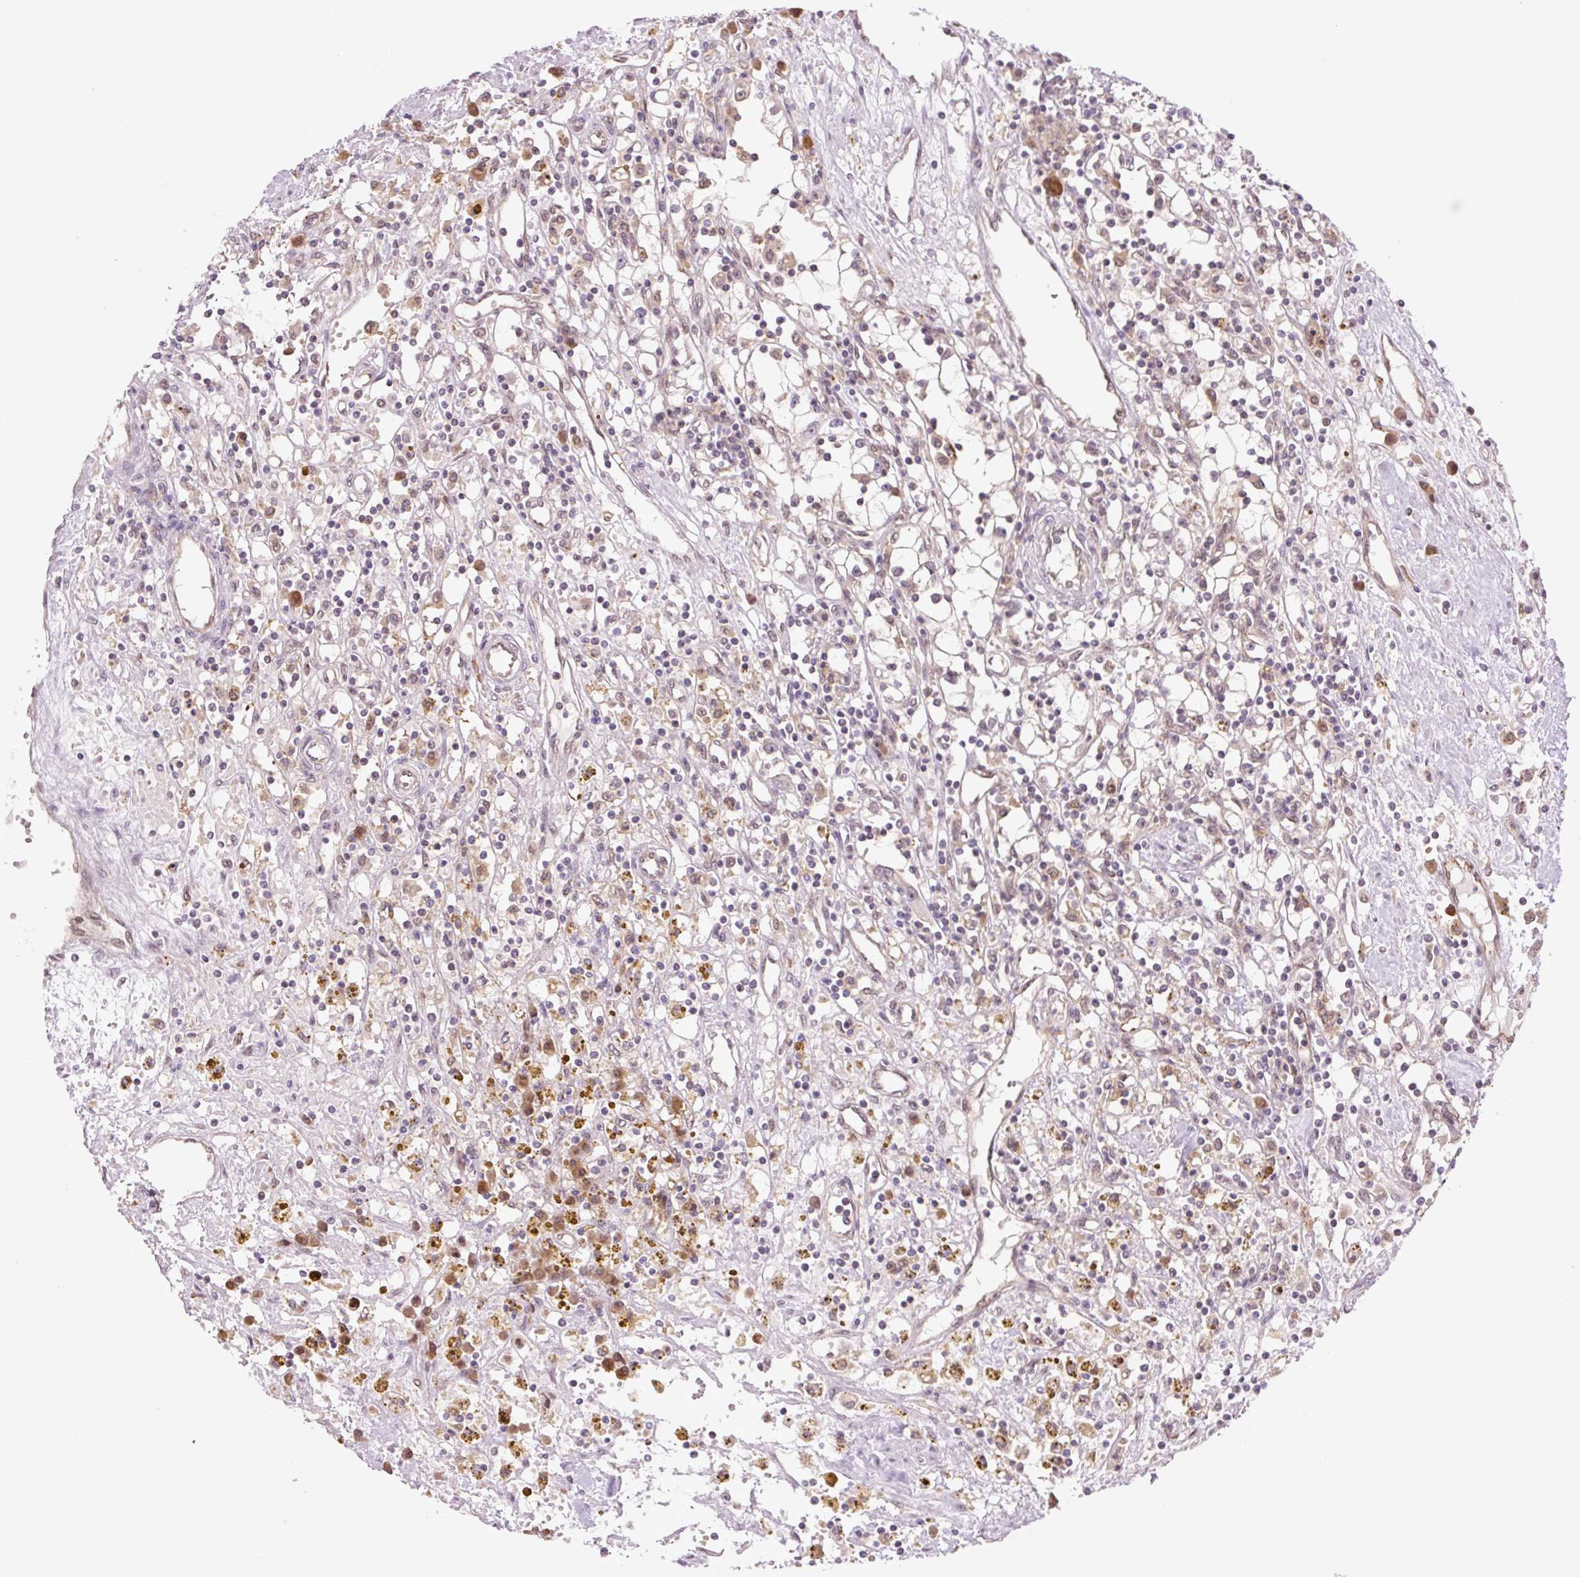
{"staining": {"intensity": "negative", "quantity": "none", "location": "none"}, "tissue": "renal cancer", "cell_type": "Tumor cells", "image_type": "cancer", "snomed": [{"axis": "morphology", "description": "Adenocarcinoma, NOS"}, {"axis": "topography", "description": "Kidney"}], "caption": "IHC of human adenocarcinoma (renal) reveals no expression in tumor cells.", "gene": "TPT1", "patient": {"sex": "male", "age": 56}}